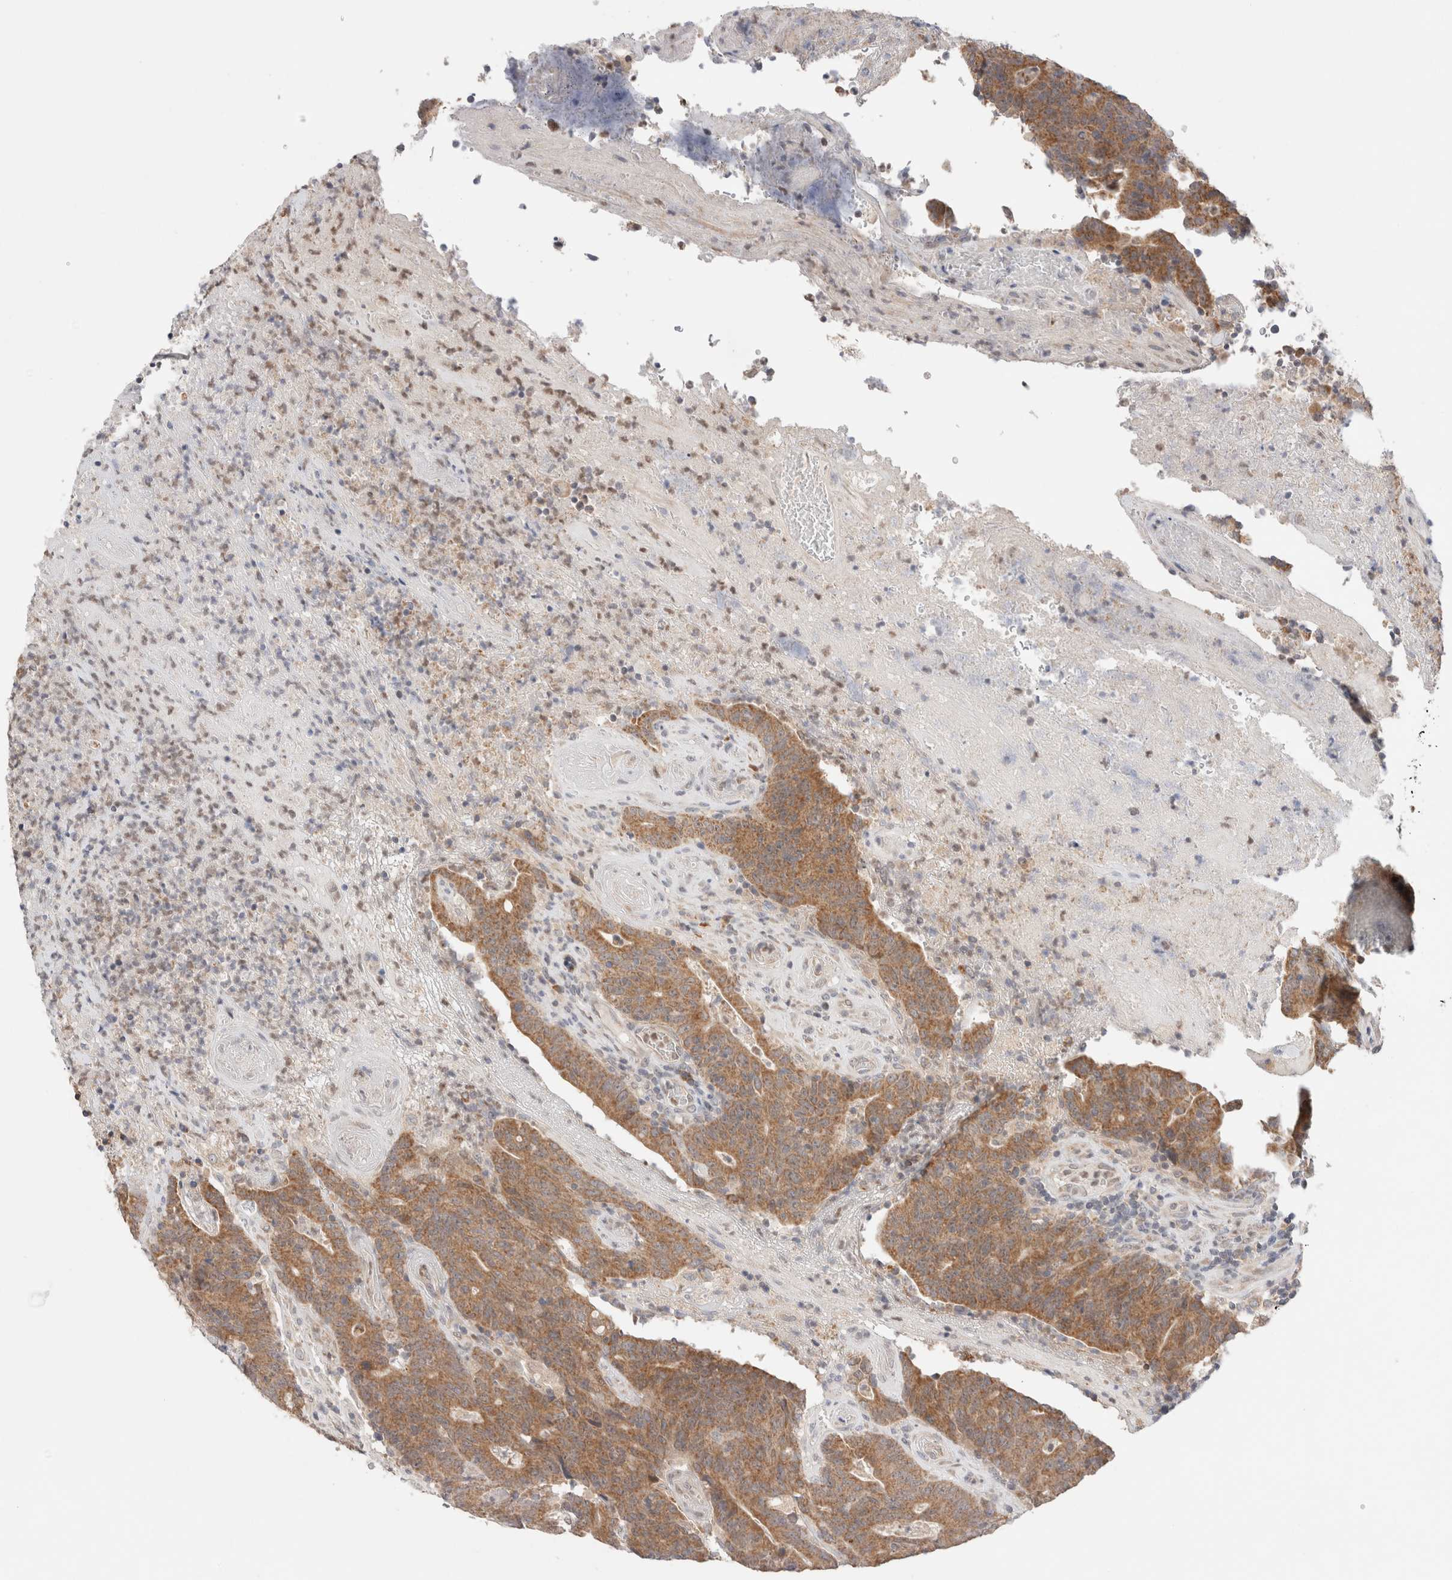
{"staining": {"intensity": "moderate", "quantity": ">75%", "location": "cytoplasmic/membranous"}, "tissue": "colorectal cancer", "cell_type": "Tumor cells", "image_type": "cancer", "snomed": [{"axis": "morphology", "description": "Normal tissue, NOS"}, {"axis": "morphology", "description": "Adenocarcinoma, NOS"}, {"axis": "topography", "description": "Colon"}], "caption": "The image demonstrates immunohistochemical staining of adenocarcinoma (colorectal). There is moderate cytoplasmic/membranous positivity is seen in approximately >75% of tumor cells.", "gene": "ERI3", "patient": {"sex": "female", "age": 75}}